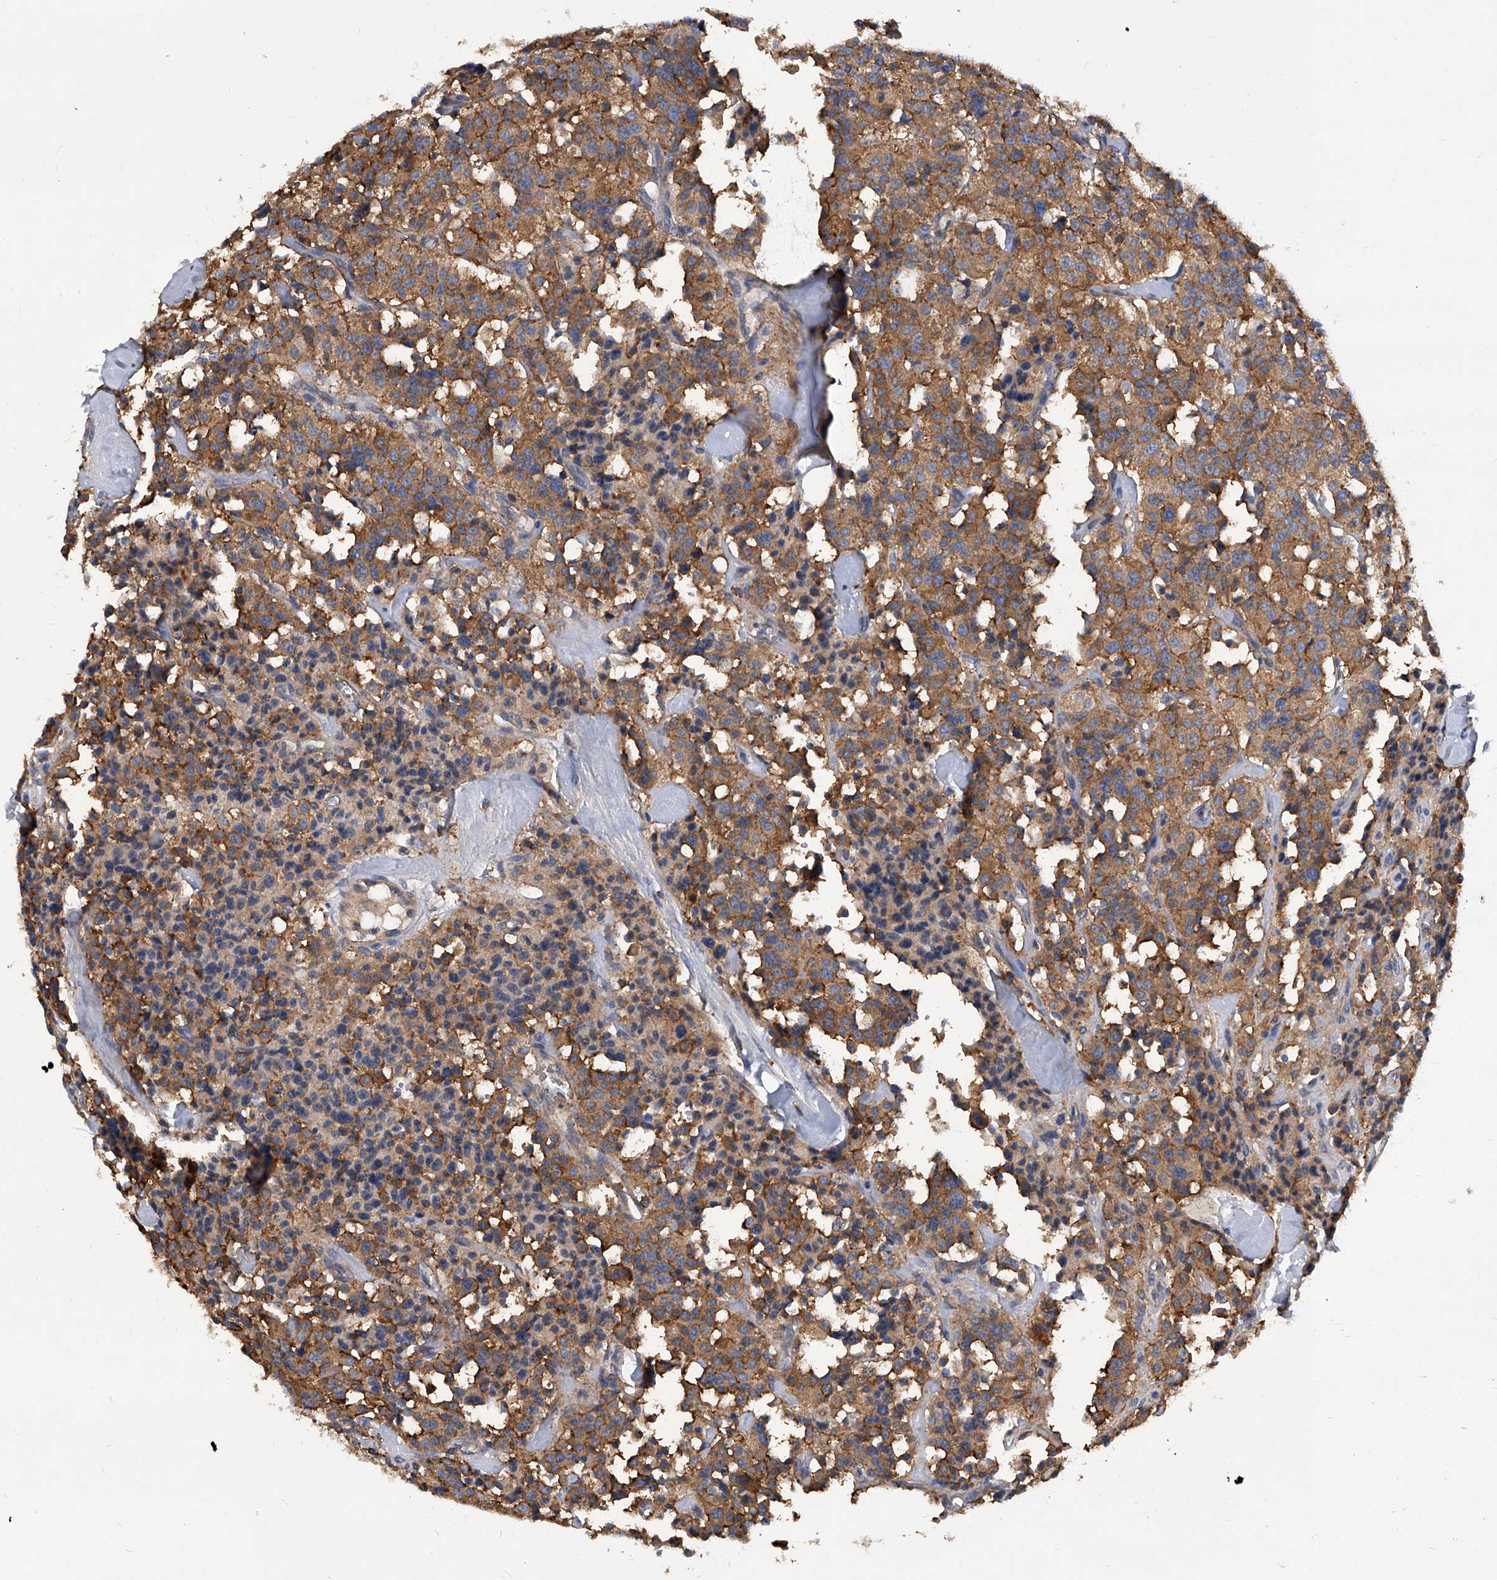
{"staining": {"intensity": "moderate", "quantity": ">75%", "location": "cytoplasmic/membranous"}, "tissue": "carcinoid", "cell_type": "Tumor cells", "image_type": "cancer", "snomed": [{"axis": "morphology", "description": "Carcinoid, malignant, NOS"}, {"axis": "topography", "description": "Lung"}], "caption": "A medium amount of moderate cytoplasmic/membranous staining is seen in about >75% of tumor cells in carcinoid (malignant) tissue. The protein of interest is stained brown, and the nuclei are stained in blue (DAB IHC with brightfield microscopy, high magnification).", "gene": "ATG5", "patient": {"sex": "male", "age": 30}}